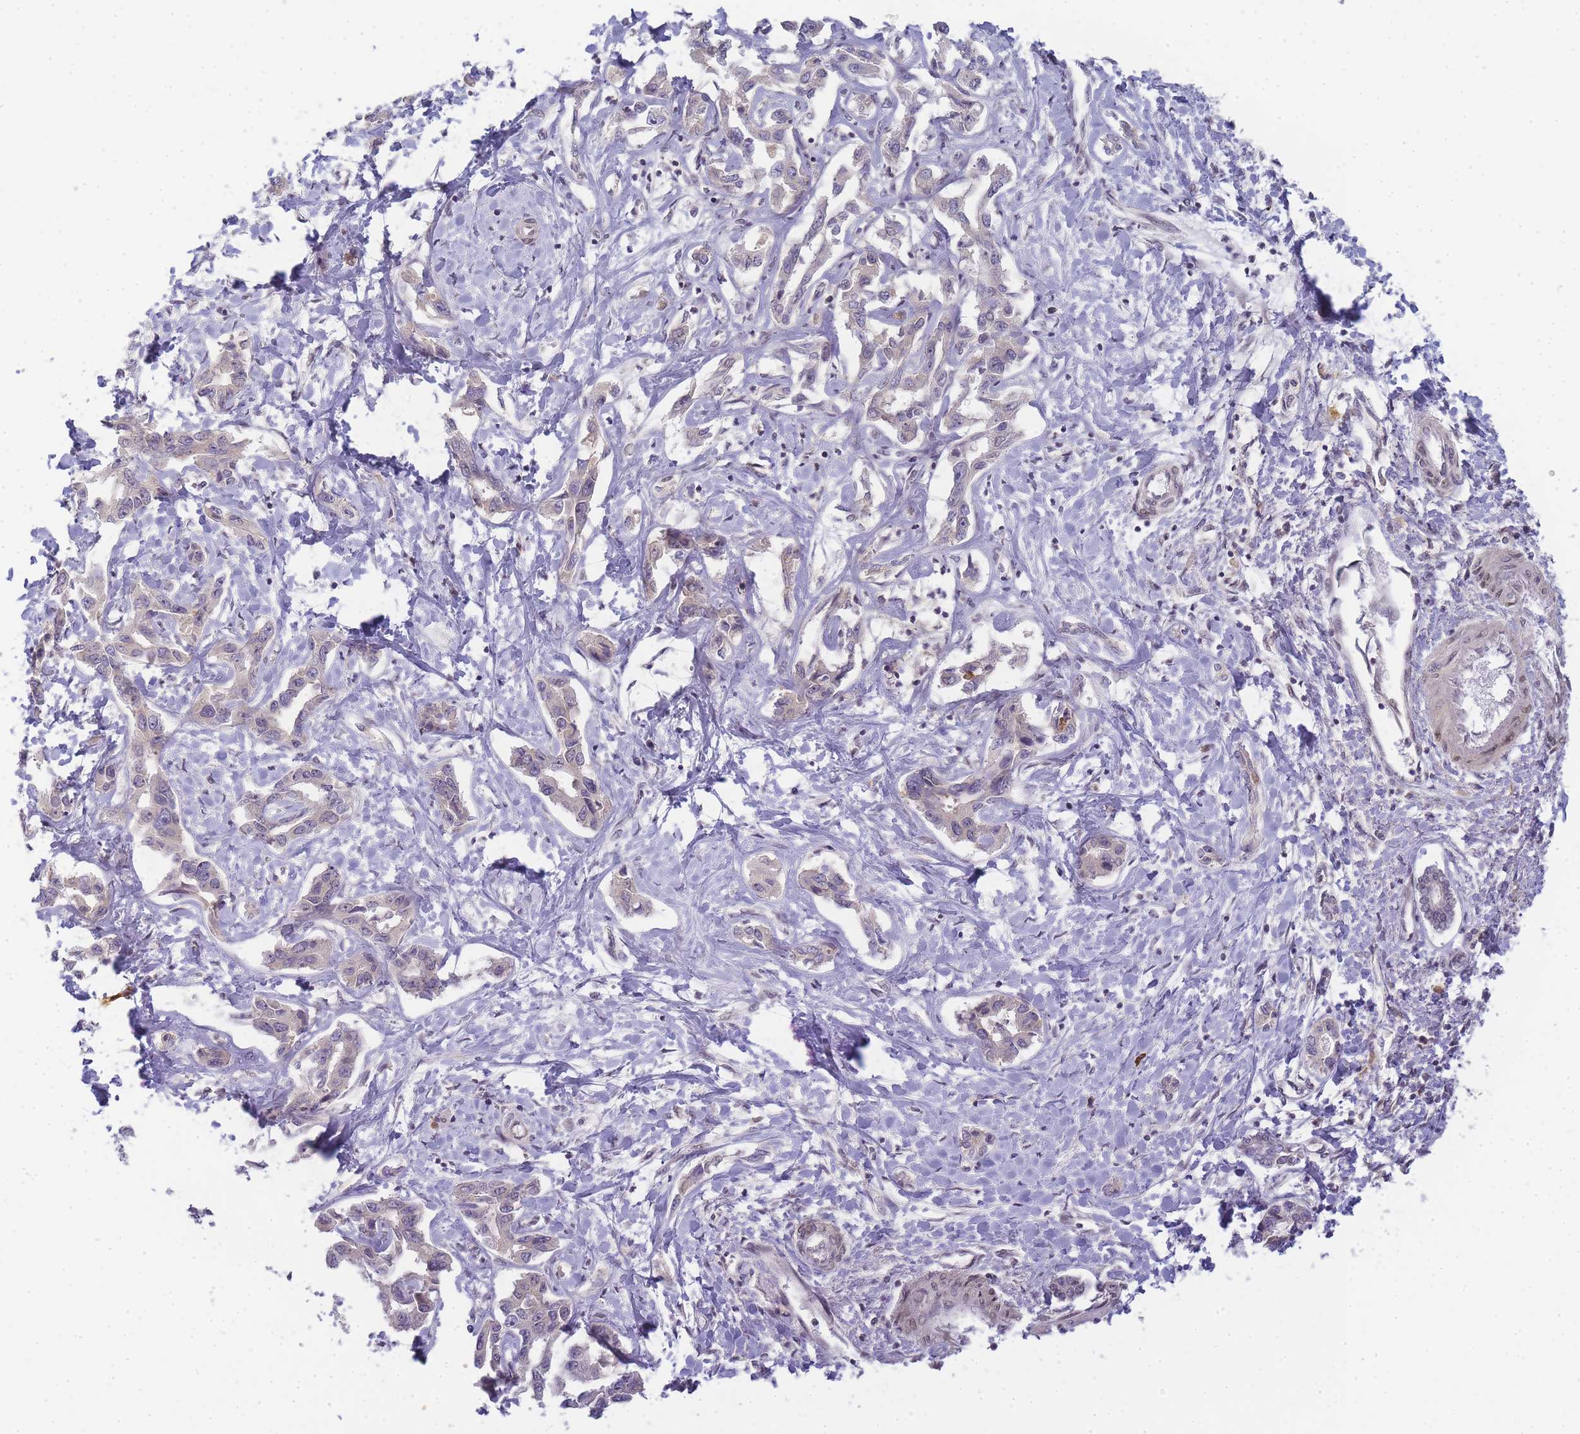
{"staining": {"intensity": "negative", "quantity": "none", "location": "none"}, "tissue": "liver cancer", "cell_type": "Tumor cells", "image_type": "cancer", "snomed": [{"axis": "morphology", "description": "Cholangiocarcinoma"}, {"axis": "topography", "description": "Liver"}], "caption": "Photomicrograph shows no significant protein expression in tumor cells of liver cancer.", "gene": "RRAD", "patient": {"sex": "male", "age": 59}}